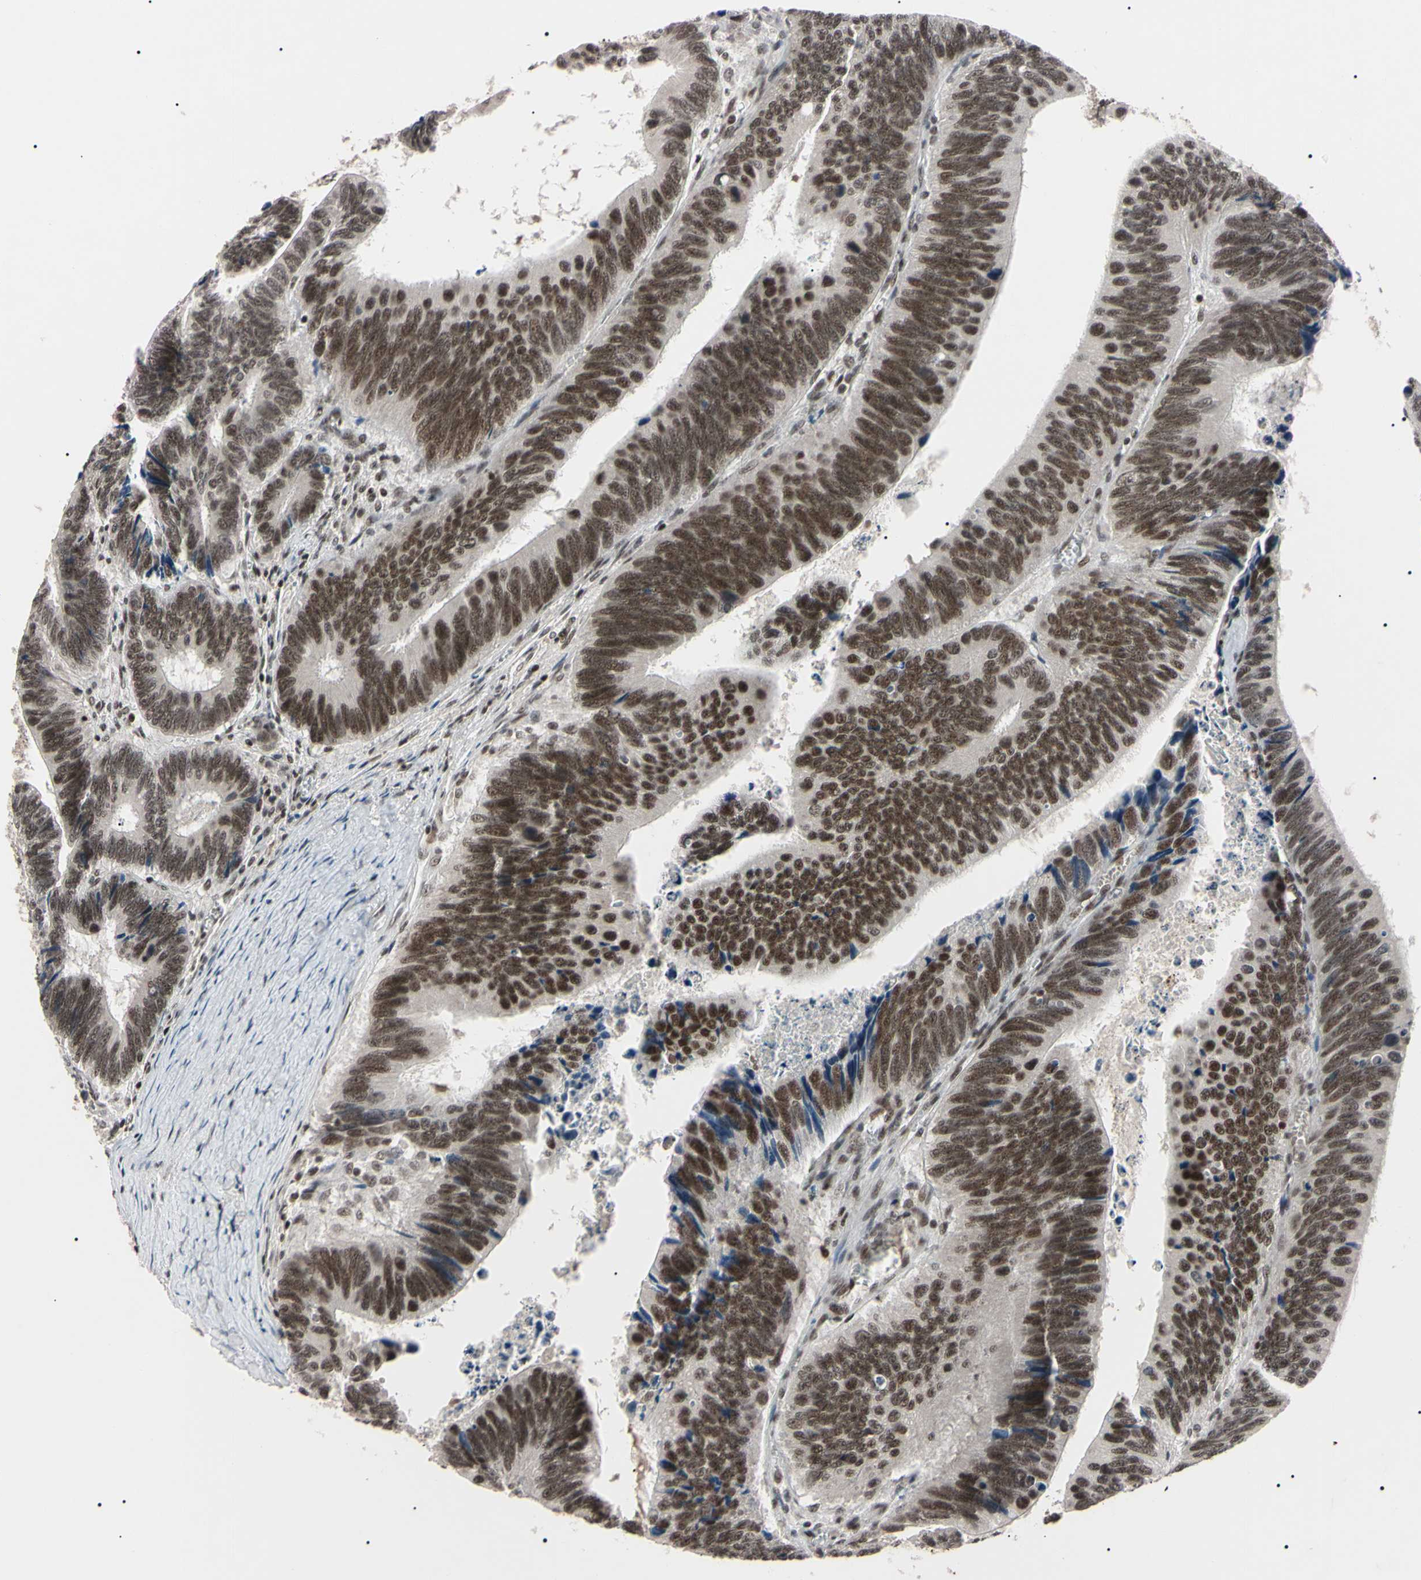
{"staining": {"intensity": "moderate", "quantity": ">75%", "location": "nuclear"}, "tissue": "colorectal cancer", "cell_type": "Tumor cells", "image_type": "cancer", "snomed": [{"axis": "morphology", "description": "Adenocarcinoma, NOS"}, {"axis": "topography", "description": "Colon"}], "caption": "A medium amount of moderate nuclear staining is present in approximately >75% of tumor cells in colorectal adenocarcinoma tissue. (IHC, brightfield microscopy, high magnification).", "gene": "YY1", "patient": {"sex": "male", "age": 72}}